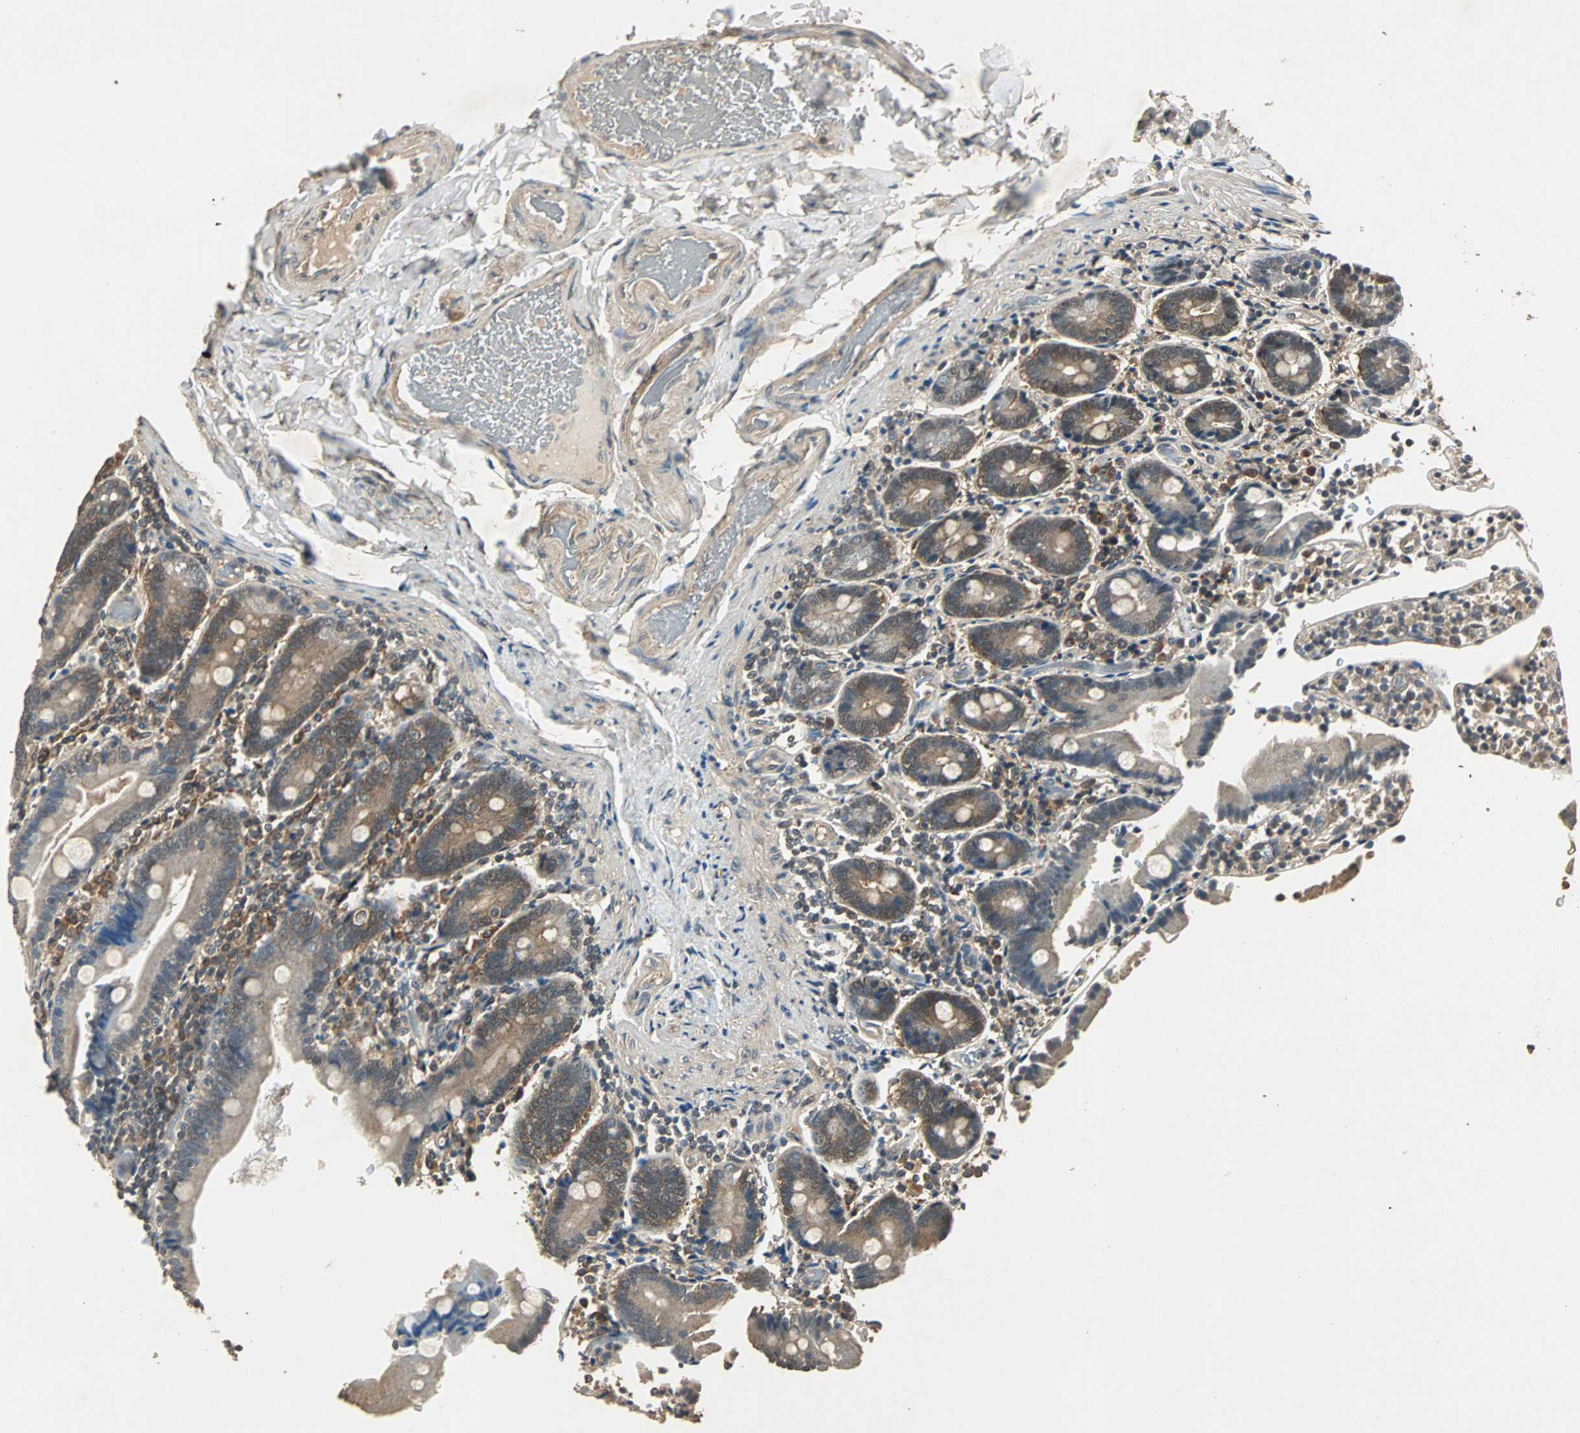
{"staining": {"intensity": "moderate", "quantity": "25%-75%", "location": "cytoplasmic/membranous"}, "tissue": "duodenum", "cell_type": "Glandular cells", "image_type": "normal", "snomed": [{"axis": "morphology", "description": "Normal tissue, NOS"}, {"axis": "topography", "description": "Duodenum"}], "caption": "Immunohistochemical staining of unremarkable human duodenum reveals 25%-75% levels of moderate cytoplasmic/membranous protein expression in approximately 25%-75% of glandular cells.", "gene": "ABHD2", "patient": {"sex": "female", "age": 53}}